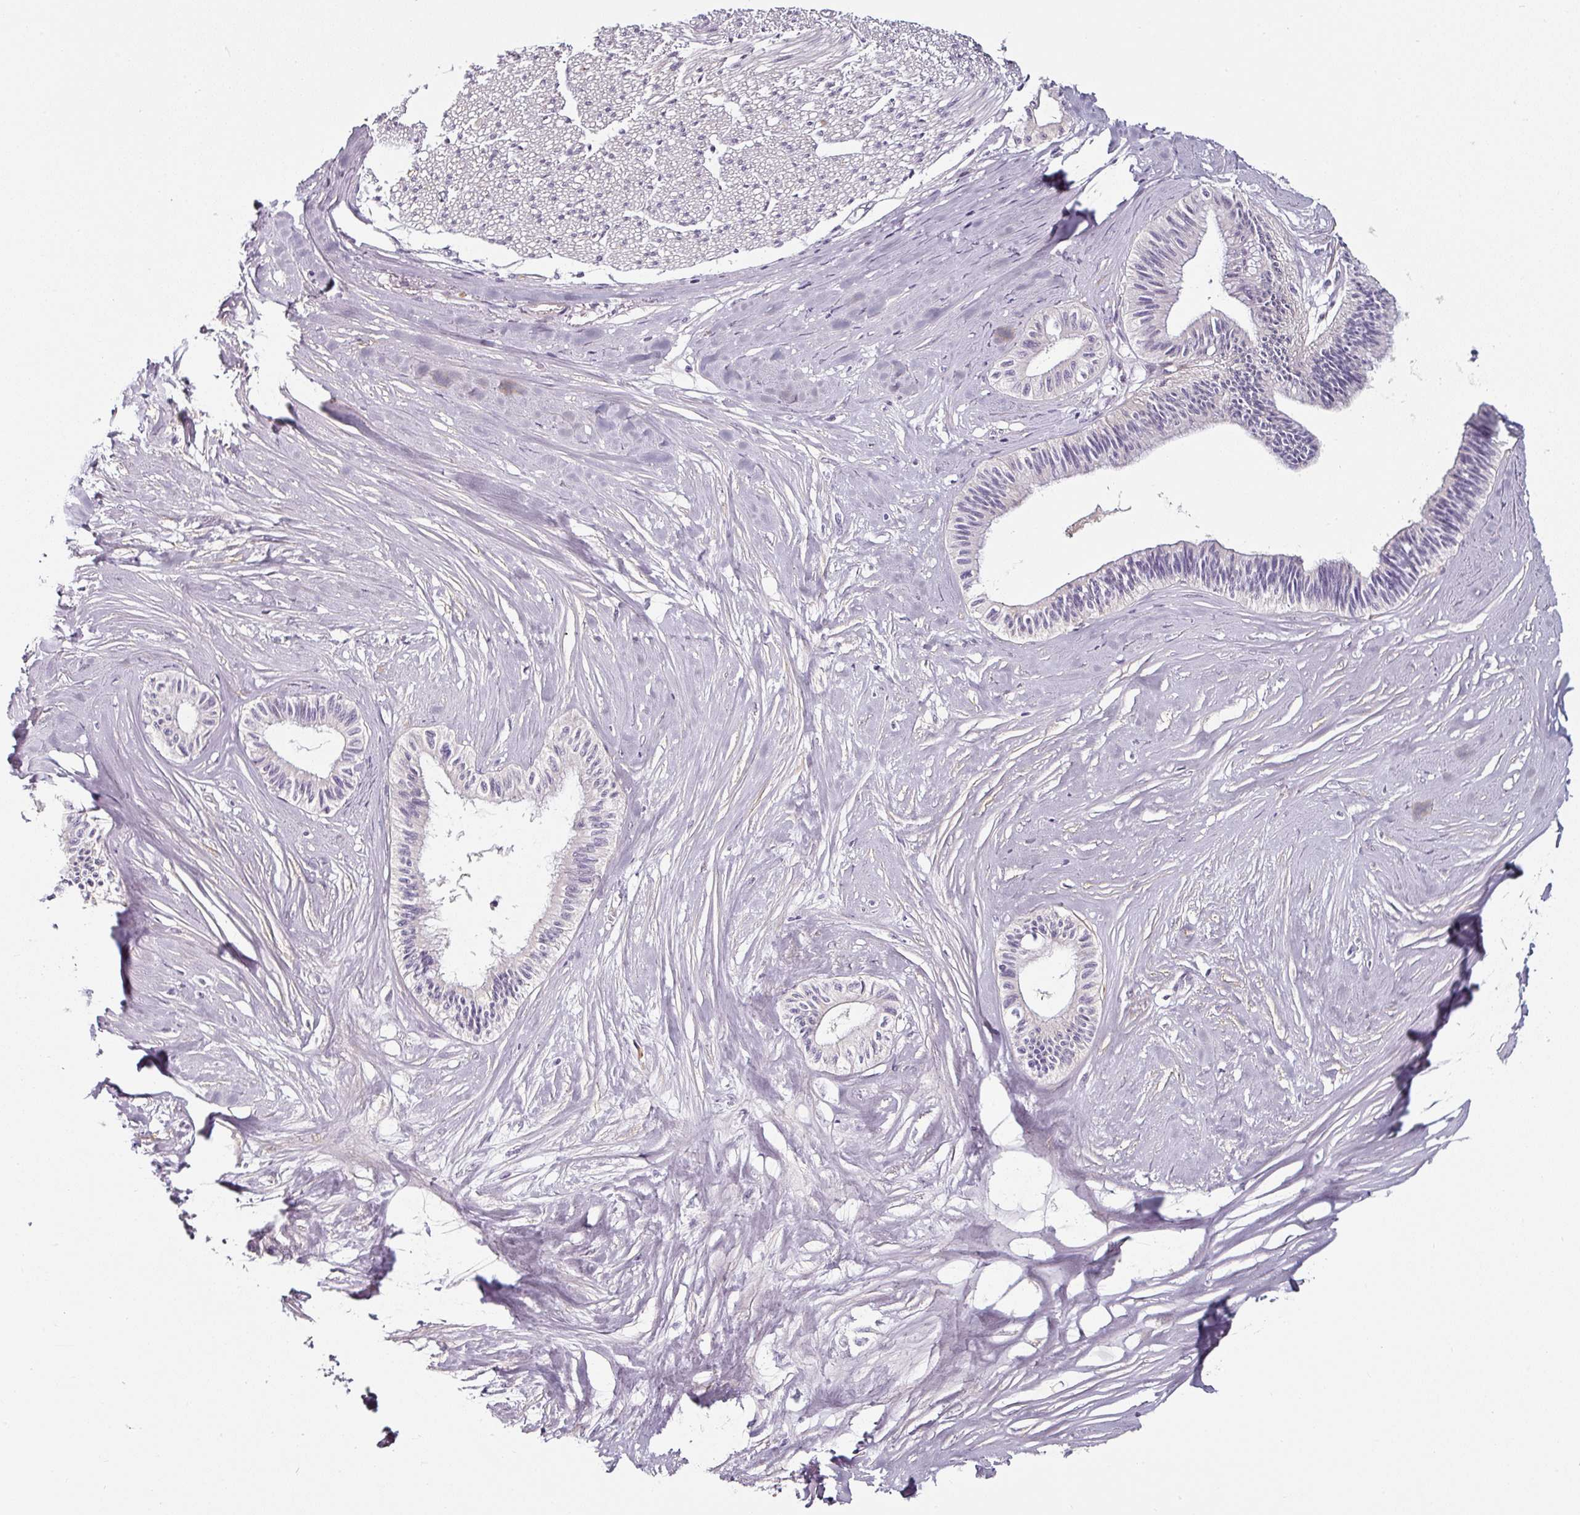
{"staining": {"intensity": "negative", "quantity": "none", "location": "none"}, "tissue": "pancreatic cancer", "cell_type": "Tumor cells", "image_type": "cancer", "snomed": [{"axis": "morphology", "description": "Adenocarcinoma, NOS"}, {"axis": "topography", "description": "Pancreas"}], "caption": "This photomicrograph is of pancreatic adenocarcinoma stained with immunohistochemistry (IHC) to label a protein in brown with the nuclei are counter-stained blue. There is no positivity in tumor cells.", "gene": "CAP2", "patient": {"sex": "male", "age": 71}}